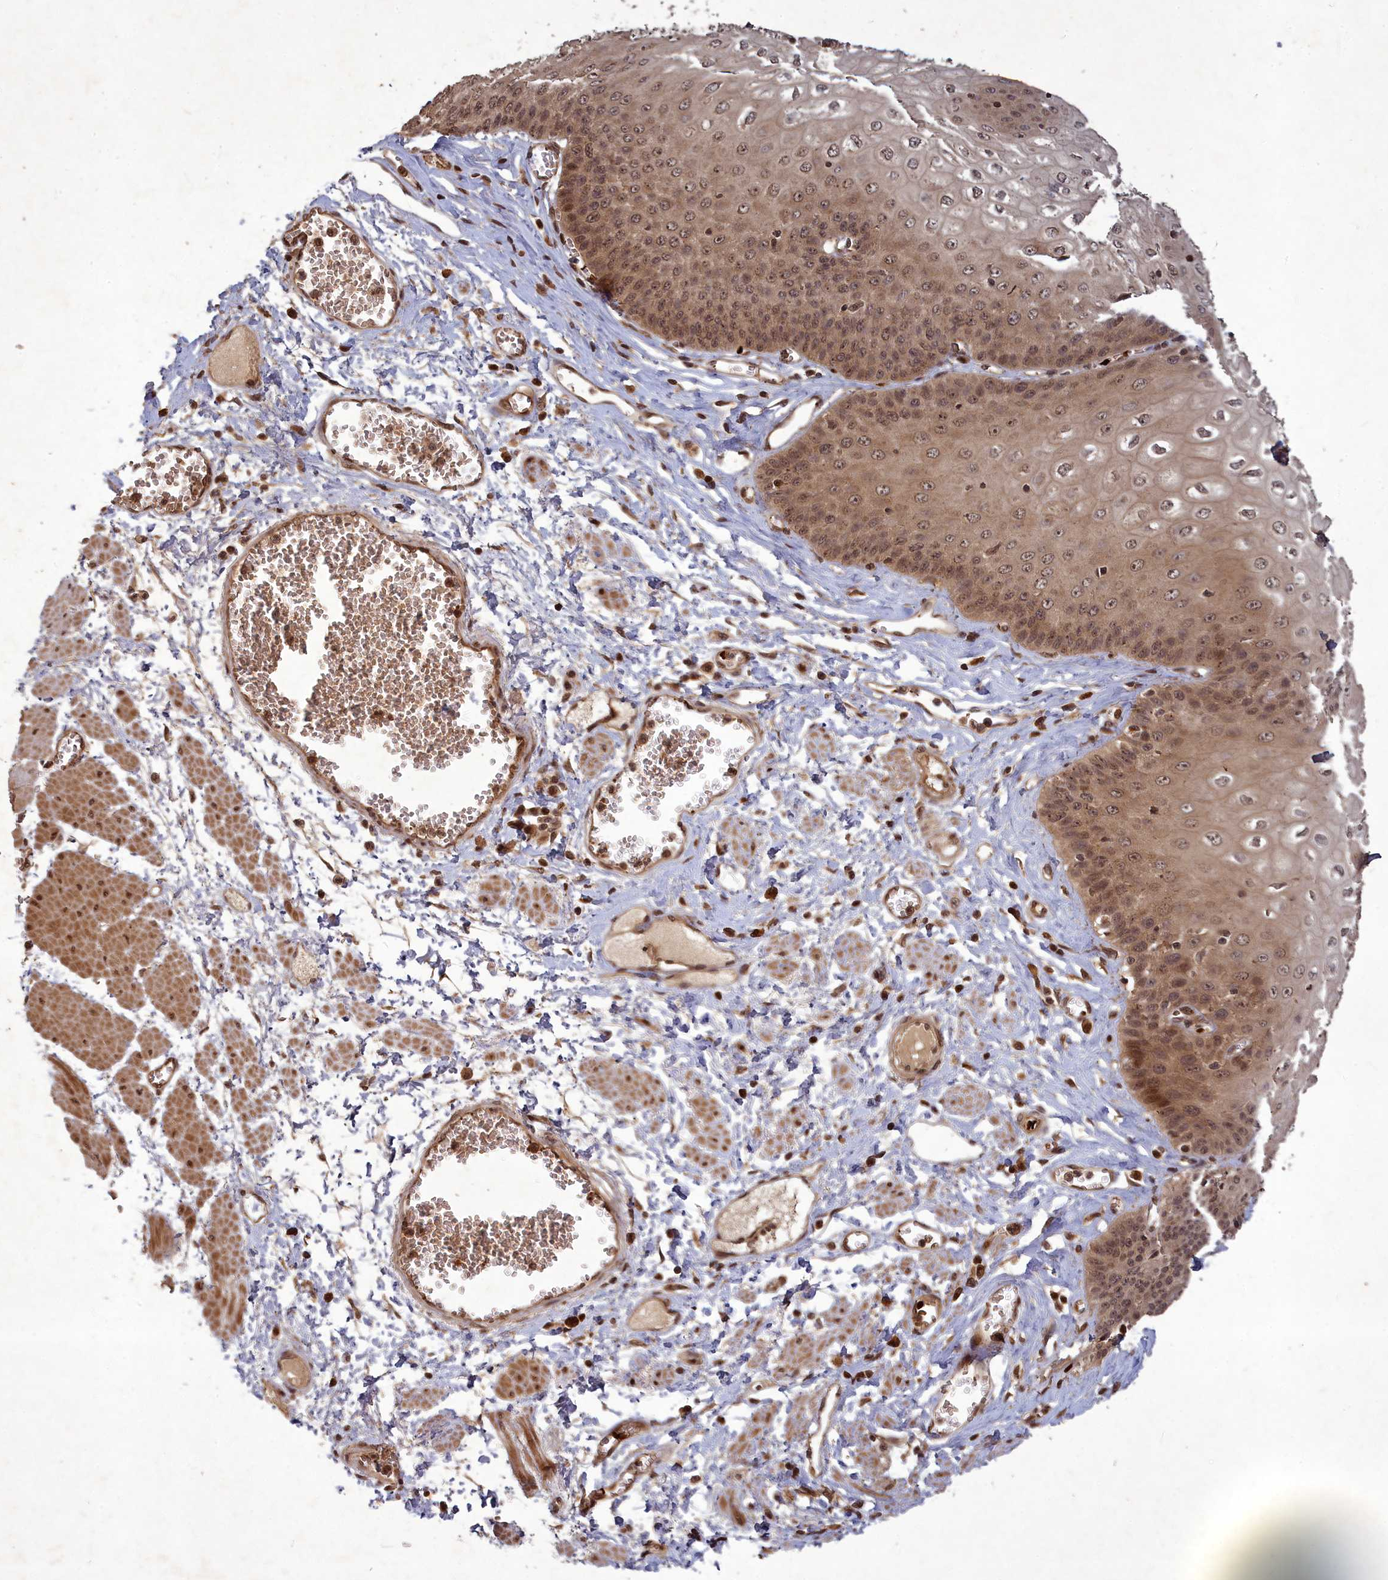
{"staining": {"intensity": "moderate", "quantity": ">75%", "location": "cytoplasmic/membranous,nuclear"}, "tissue": "esophagus", "cell_type": "Squamous epithelial cells", "image_type": "normal", "snomed": [{"axis": "morphology", "description": "Normal tissue, NOS"}, {"axis": "topography", "description": "Esophagus"}], "caption": "A high-resolution photomicrograph shows immunohistochemistry (IHC) staining of benign esophagus, which shows moderate cytoplasmic/membranous,nuclear staining in approximately >75% of squamous epithelial cells.", "gene": "SRMS", "patient": {"sex": "male", "age": 60}}